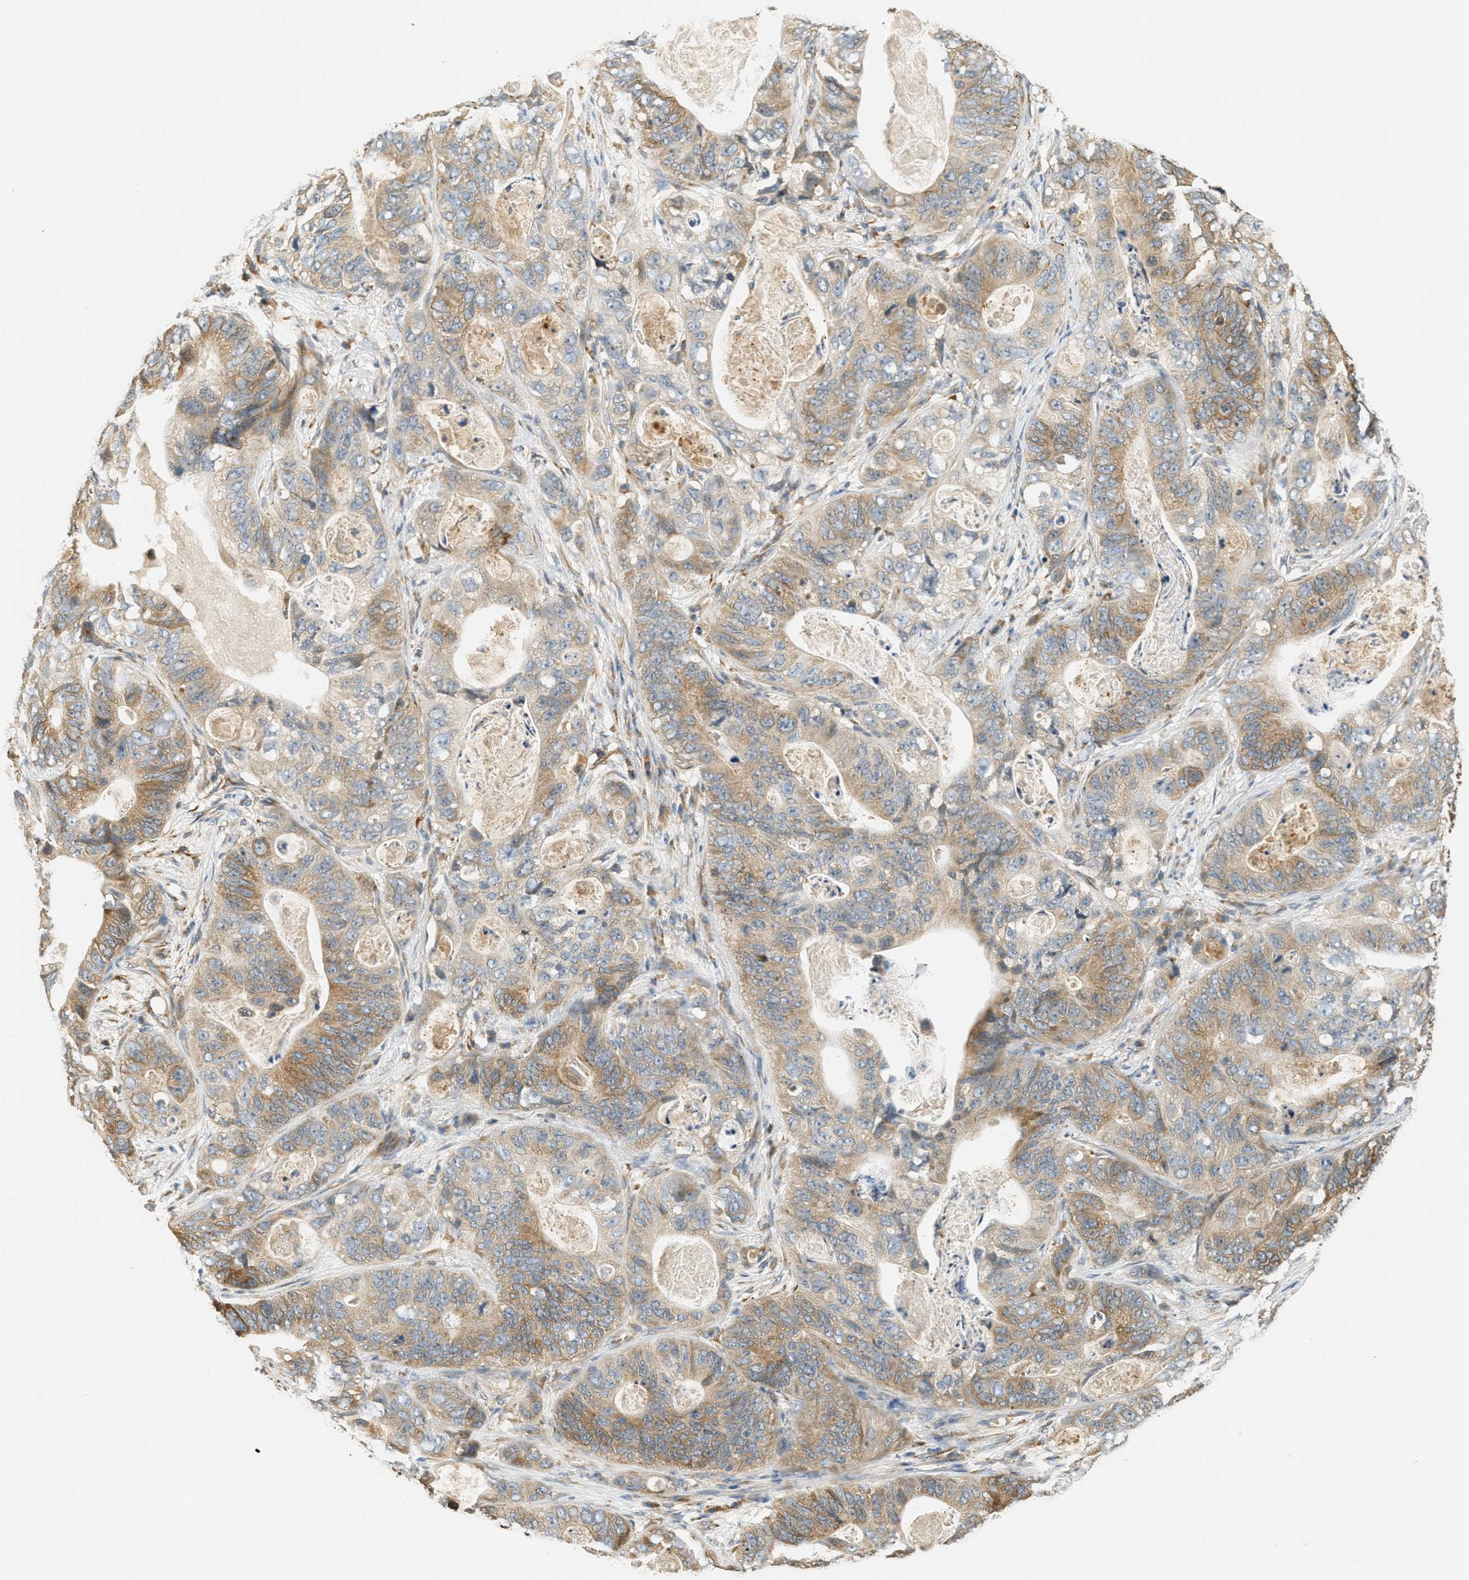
{"staining": {"intensity": "moderate", "quantity": ">75%", "location": "cytoplasmic/membranous"}, "tissue": "stomach cancer", "cell_type": "Tumor cells", "image_type": "cancer", "snomed": [{"axis": "morphology", "description": "Adenocarcinoma, NOS"}, {"axis": "topography", "description": "Stomach"}], "caption": "Tumor cells exhibit medium levels of moderate cytoplasmic/membranous staining in about >75% of cells in human adenocarcinoma (stomach). (IHC, brightfield microscopy, high magnification).", "gene": "PDK1", "patient": {"sex": "female", "age": 89}}